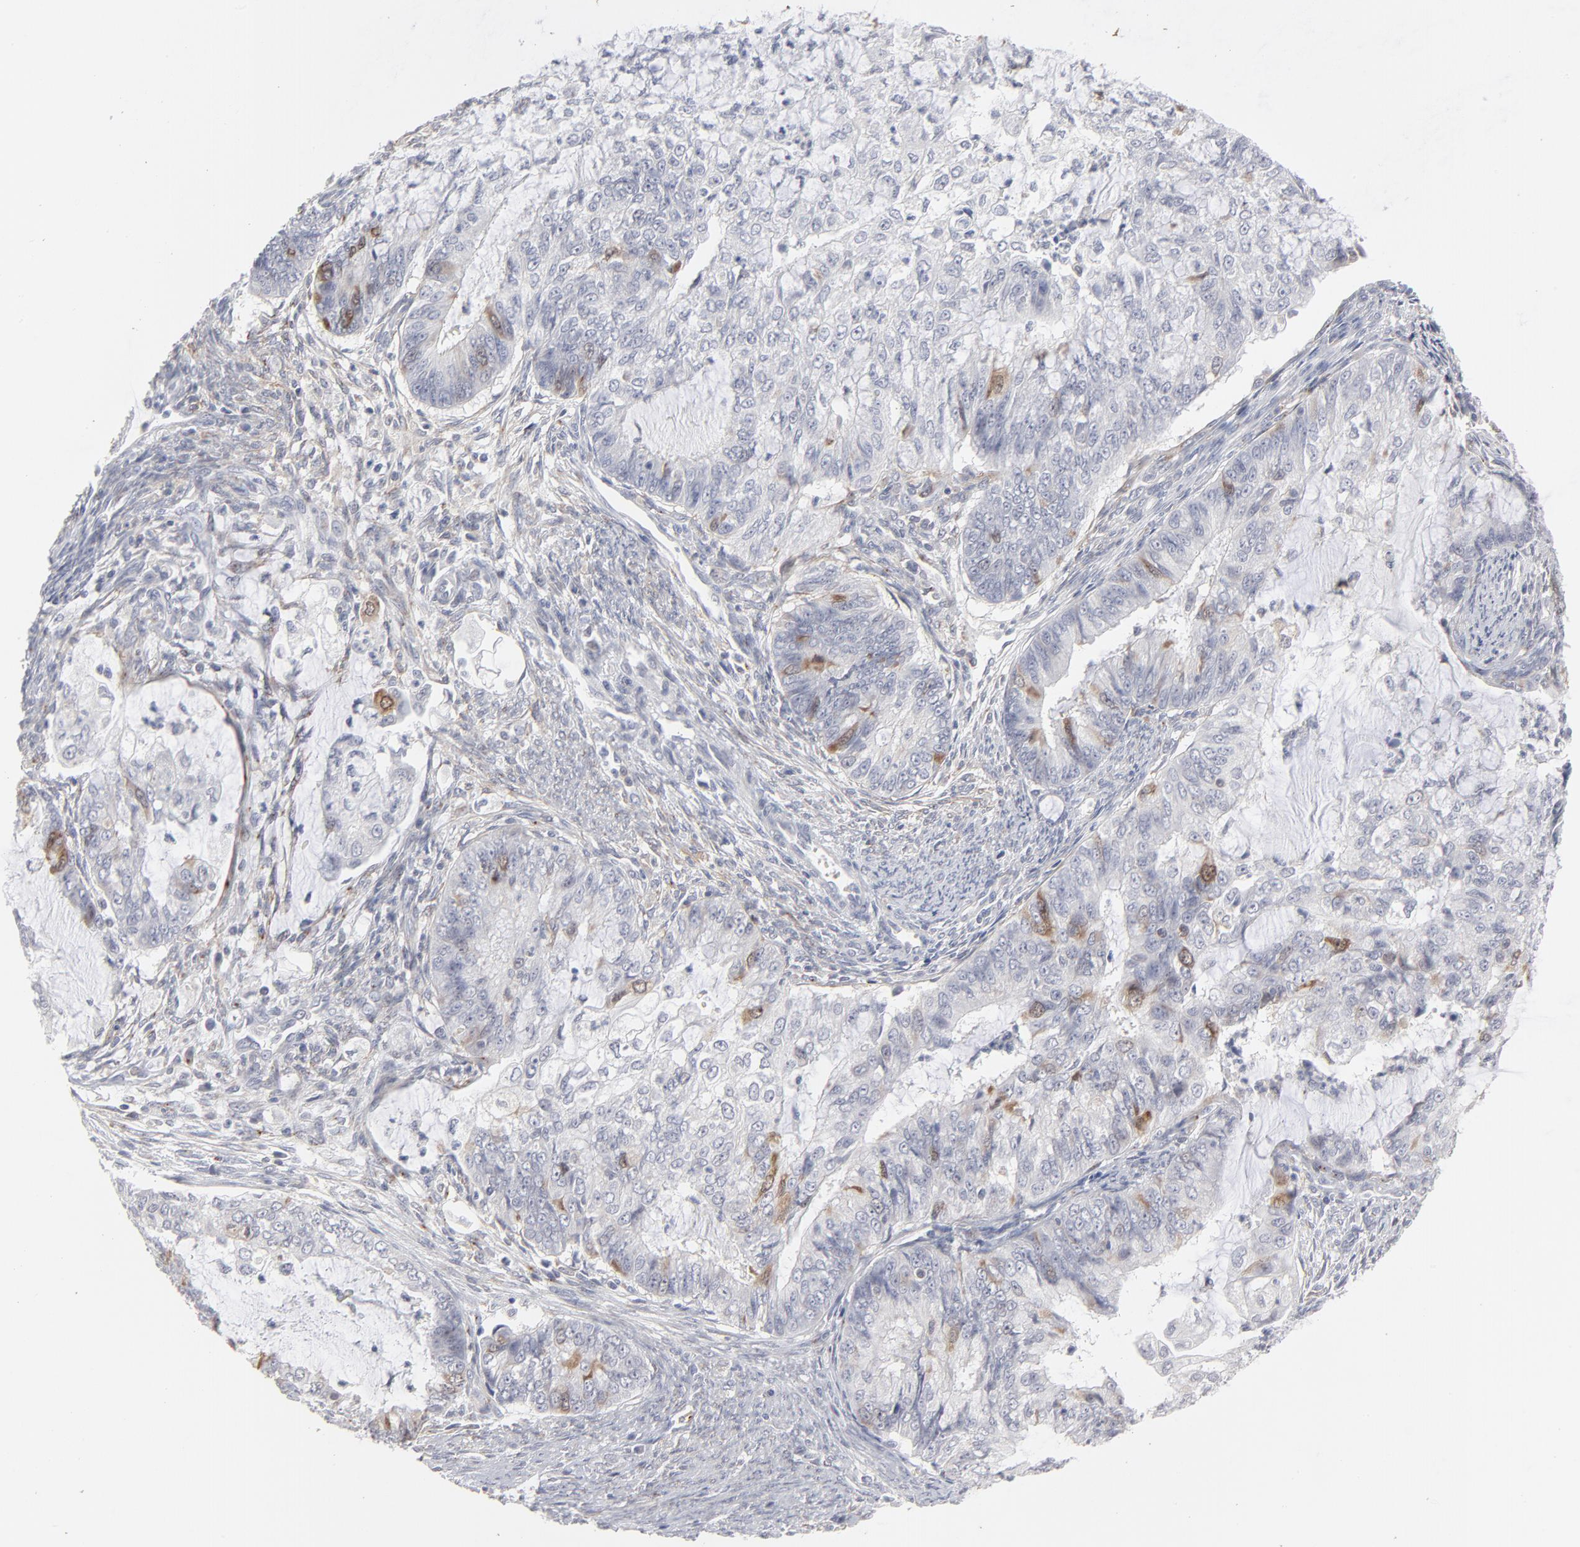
{"staining": {"intensity": "moderate", "quantity": "<25%", "location": "cytoplasmic/membranous"}, "tissue": "endometrial cancer", "cell_type": "Tumor cells", "image_type": "cancer", "snomed": [{"axis": "morphology", "description": "Adenocarcinoma, NOS"}, {"axis": "topography", "description": "Endometrium"}], "caption": "Protein analysis of endometrial cancer tissue demonstrates moderate cytoplasmic/membranous expression in approximately <25% of tumor cells. The staining was performed using DAB, with brown indicating positive protein expression. Nuclei are stained blue with hematoxylin.", "gene": "AURKA", "patient": {"sex": "female", "age": 75}}